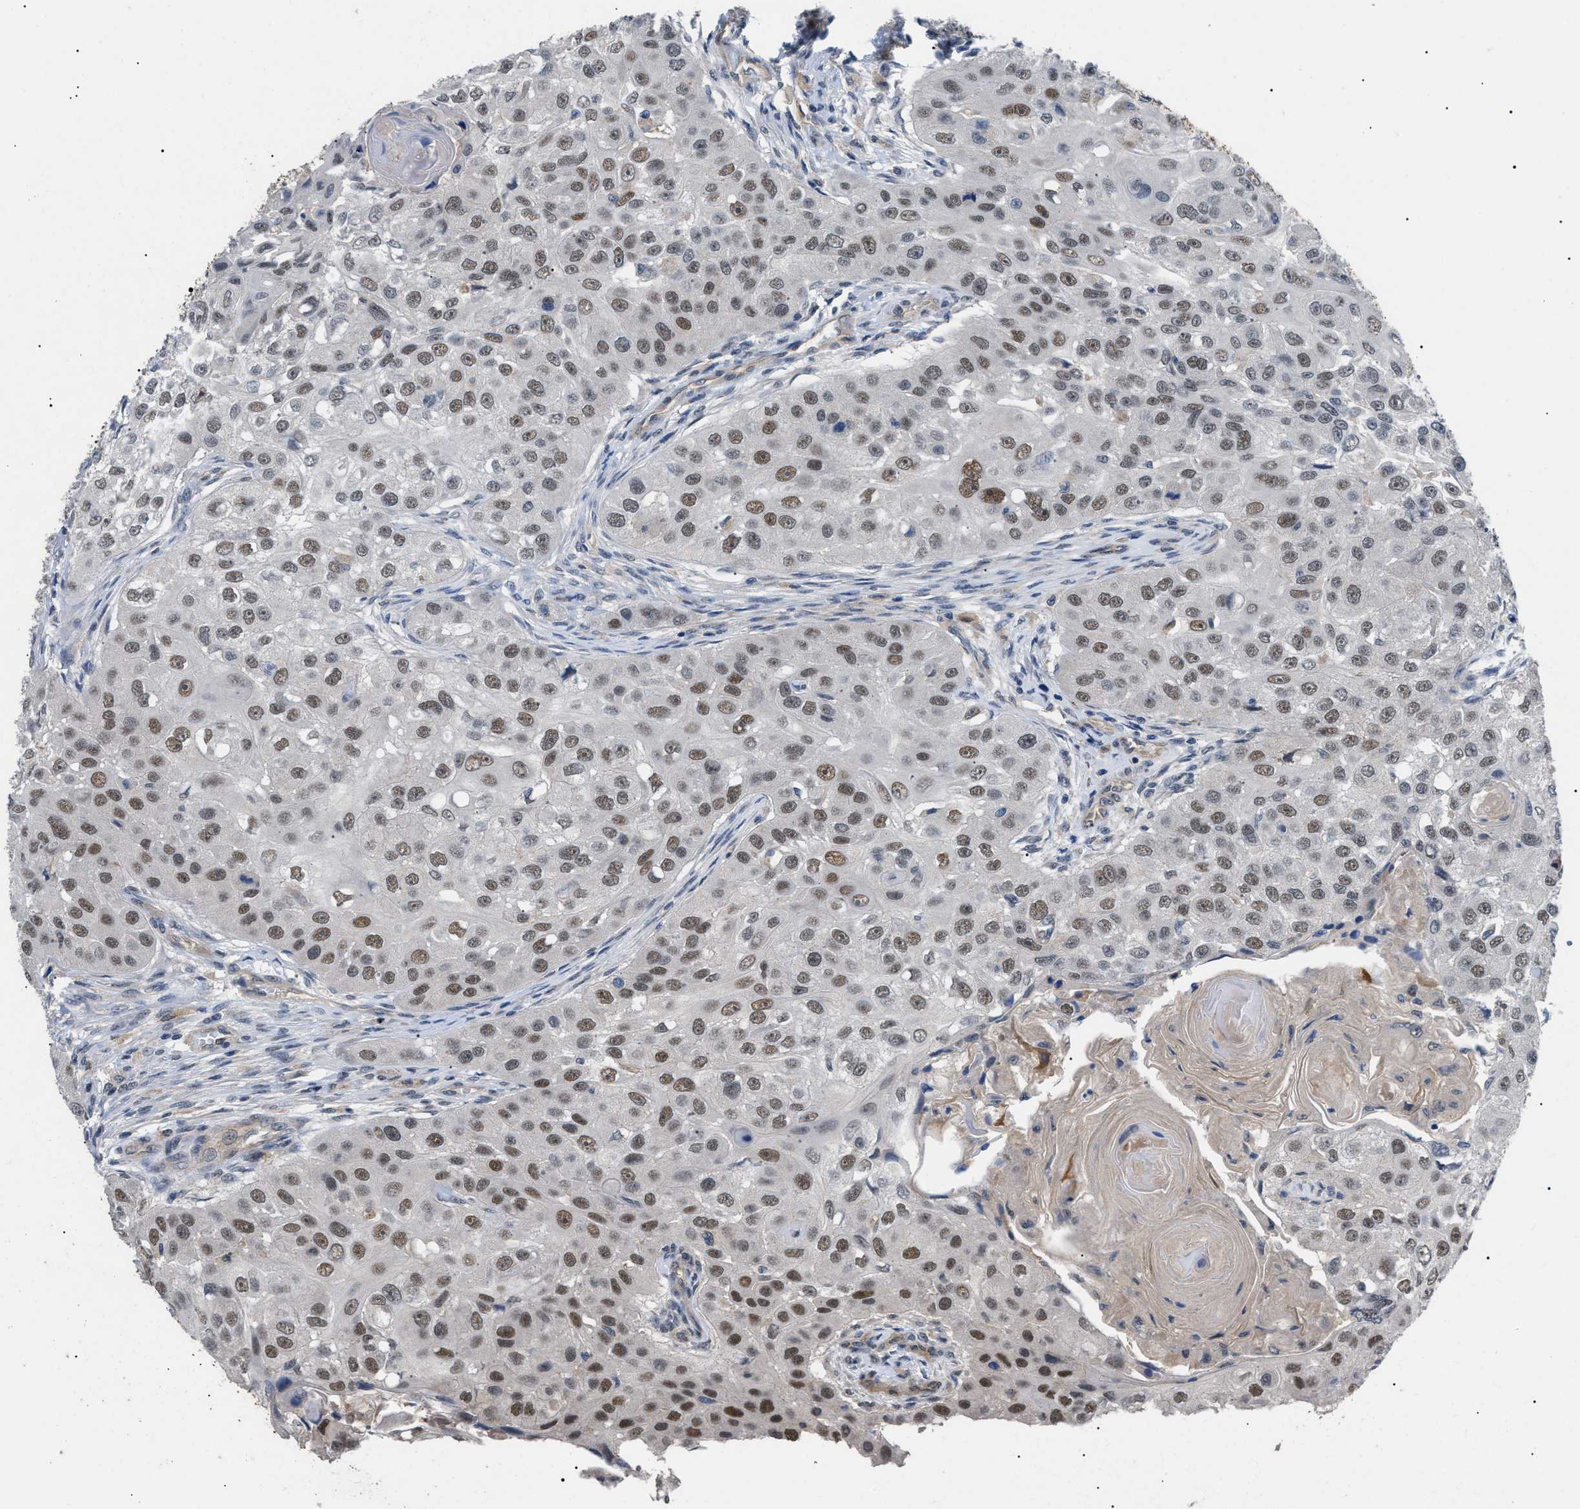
{"staining": {"intensity": "moderate", "quantity": ">75%", "location": "nuclear"}, "tissue": "head and neck cancer", "cell_type": "Tumor cells", "image_type": "cancer", "snomed": [{"axis": "morphology", "description": "Normal tissue, NOS"}, {"axis": "morphology", "description": "Squamous cell carcinoma, NOS"}, {"axis": "topography", "description": "Skeletal muscle"}, {"axis": "topography", "description": "Head-Neck"}], "caption": "Human squamous cell carcinoma (head and neck) stained for a protein (brown) demonstrates moderate nuclear positive positivity in approximately >75% of tumor cells.", "gene": "CRCP", "patient": {"sex": "male", "age": 51}}